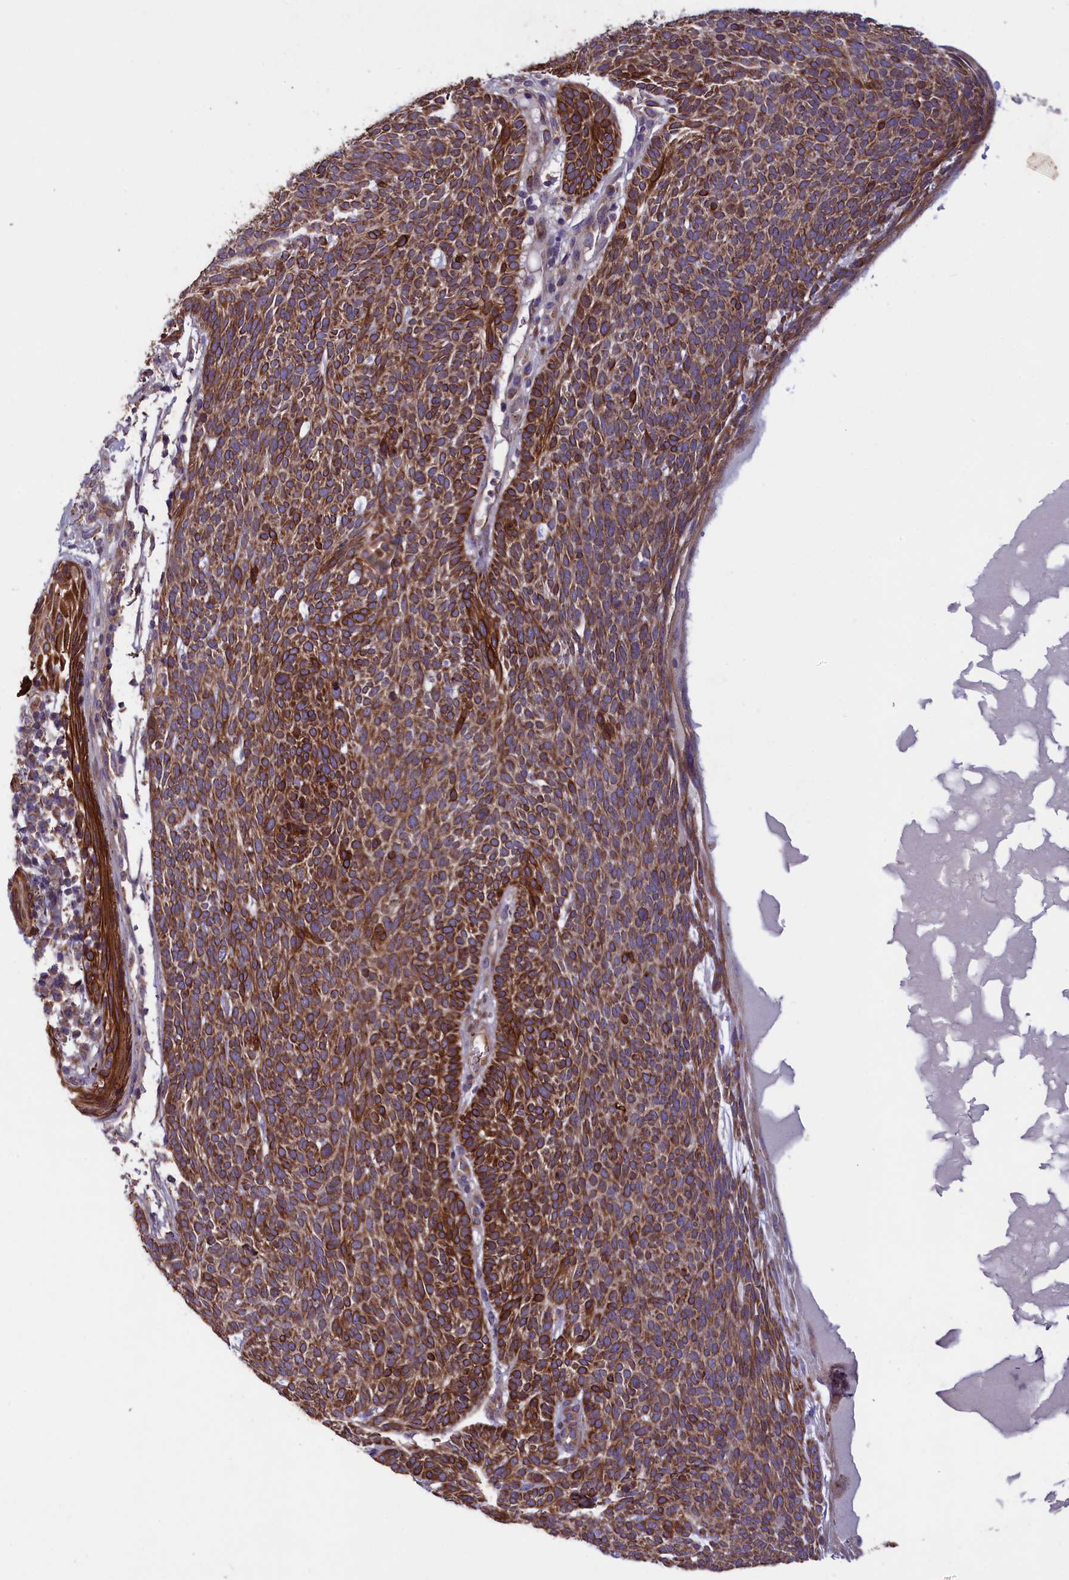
{"staining": {"intensity": "moderate", "quantity": ">75%", "location": "cytoplasmic/membranous"}, "tissue": "skin cancer", "cell_type": "Tumor cells", "image_type": "cancer", "snomed": [{"axis": "morphology", "description": "Squamous cell carcinoma, NOS"}, {"axis": "topography", "description": "Skin"}], "caption": "IHC photomicrograph of human squamous cell carcinoma (skin) stained for a protein (brown), which exhibits medium levels of moderate cytoplasmic/membranous expression in approximately >75% of tumor cells.", "gene": "ACAD8", "patient": {"sex": "female", "age": 90}}